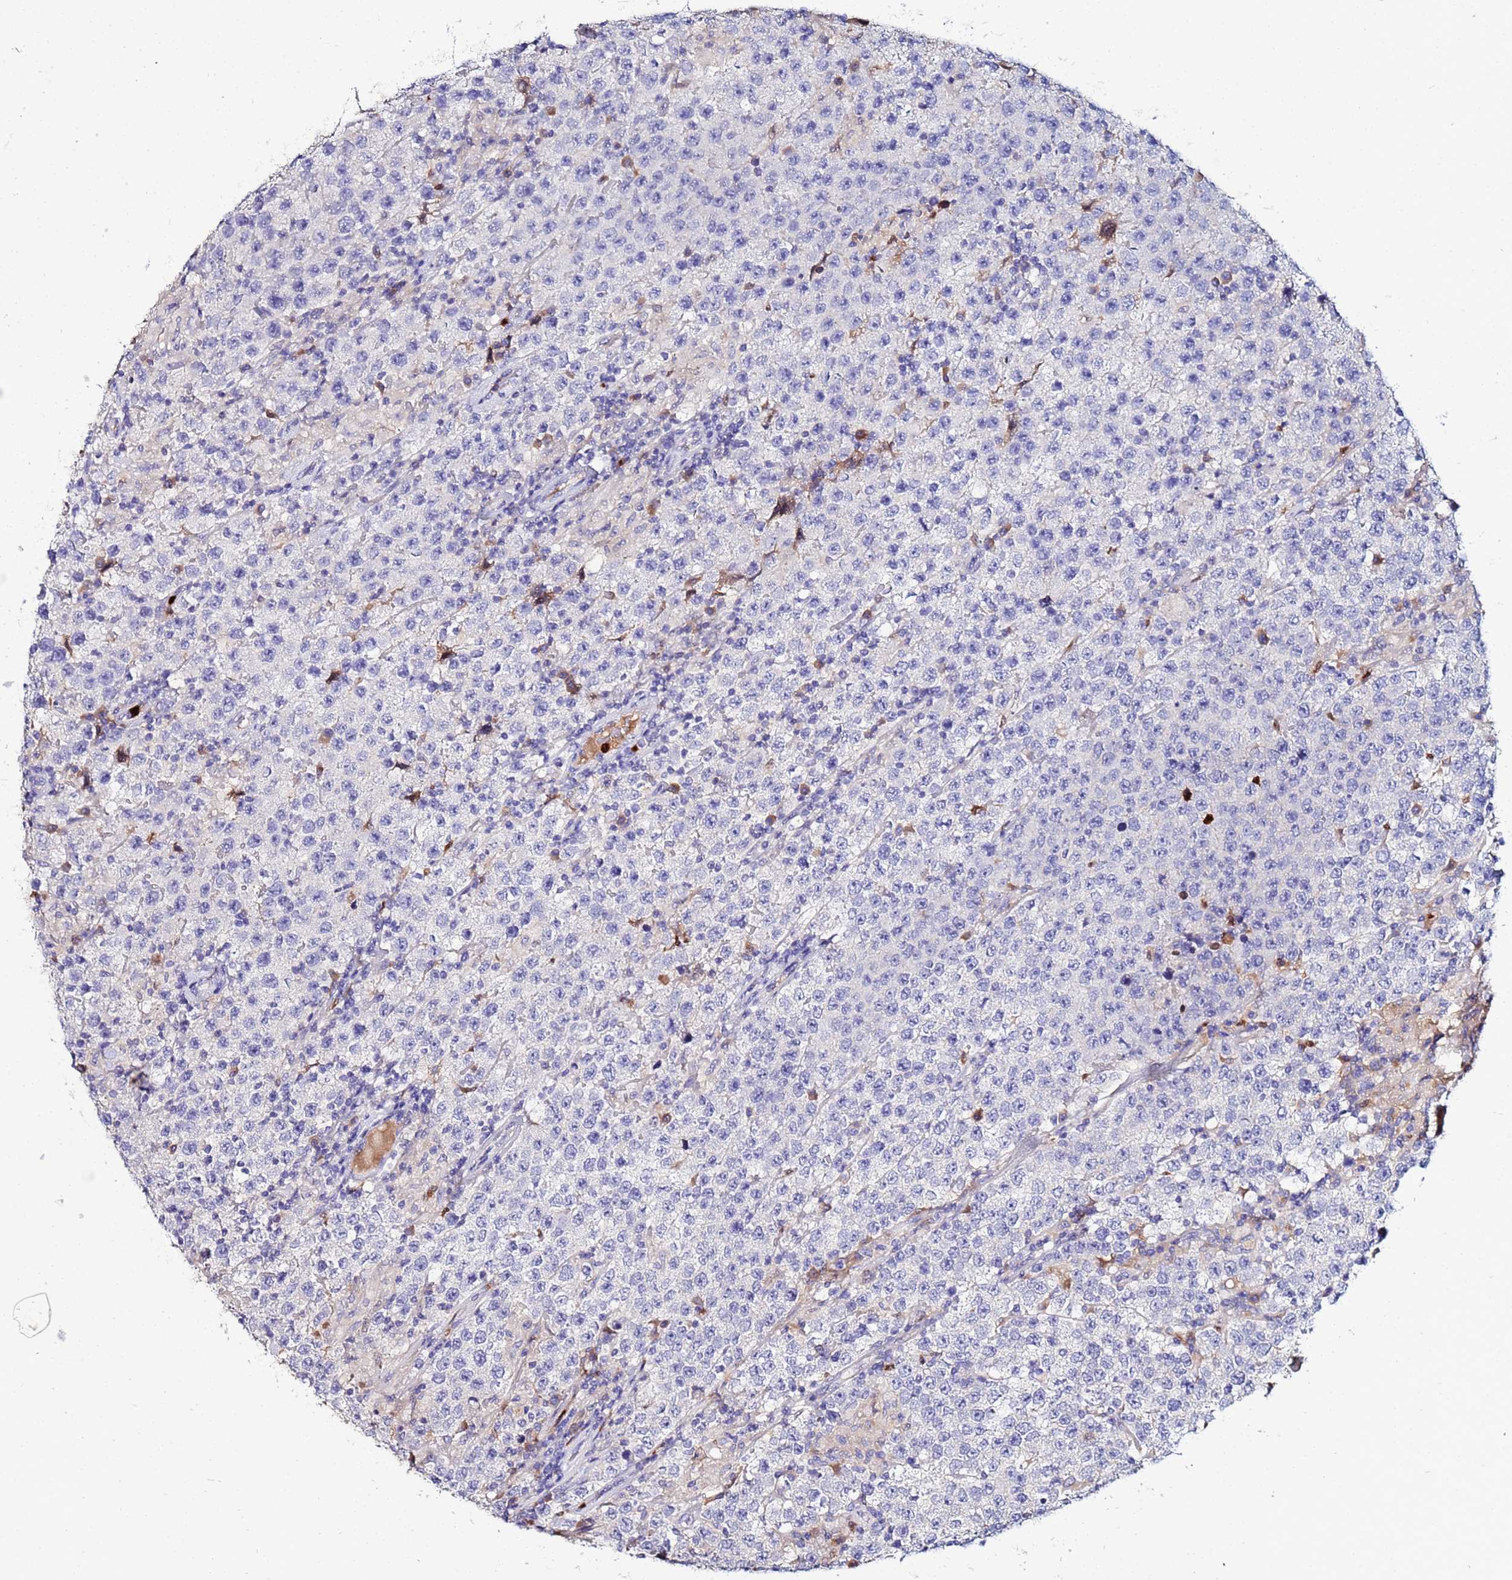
{"staining": {"intensity": "negative", "quantity": "none", "location": "none"}, "tissue": "testis cancer", "cell_type": "Tumor cells", "image_type": "cancer", "snomed": [{"axis": "morphology", "description": "Seminoma, NOS"}, {"axis": "morphology", "description": "Carcinoma, Embryonal, NOS"}, {"axis": "topography", "description": "Testis"}], "caption": "High power microscopy micrograph of an immunohistochemistry (IHC) image of embryonal carcinoma (testis), revealing no significant staining in tumor cells.", "gene": "TUBAL3", "patient": {"sex": "male", "age": 41}}